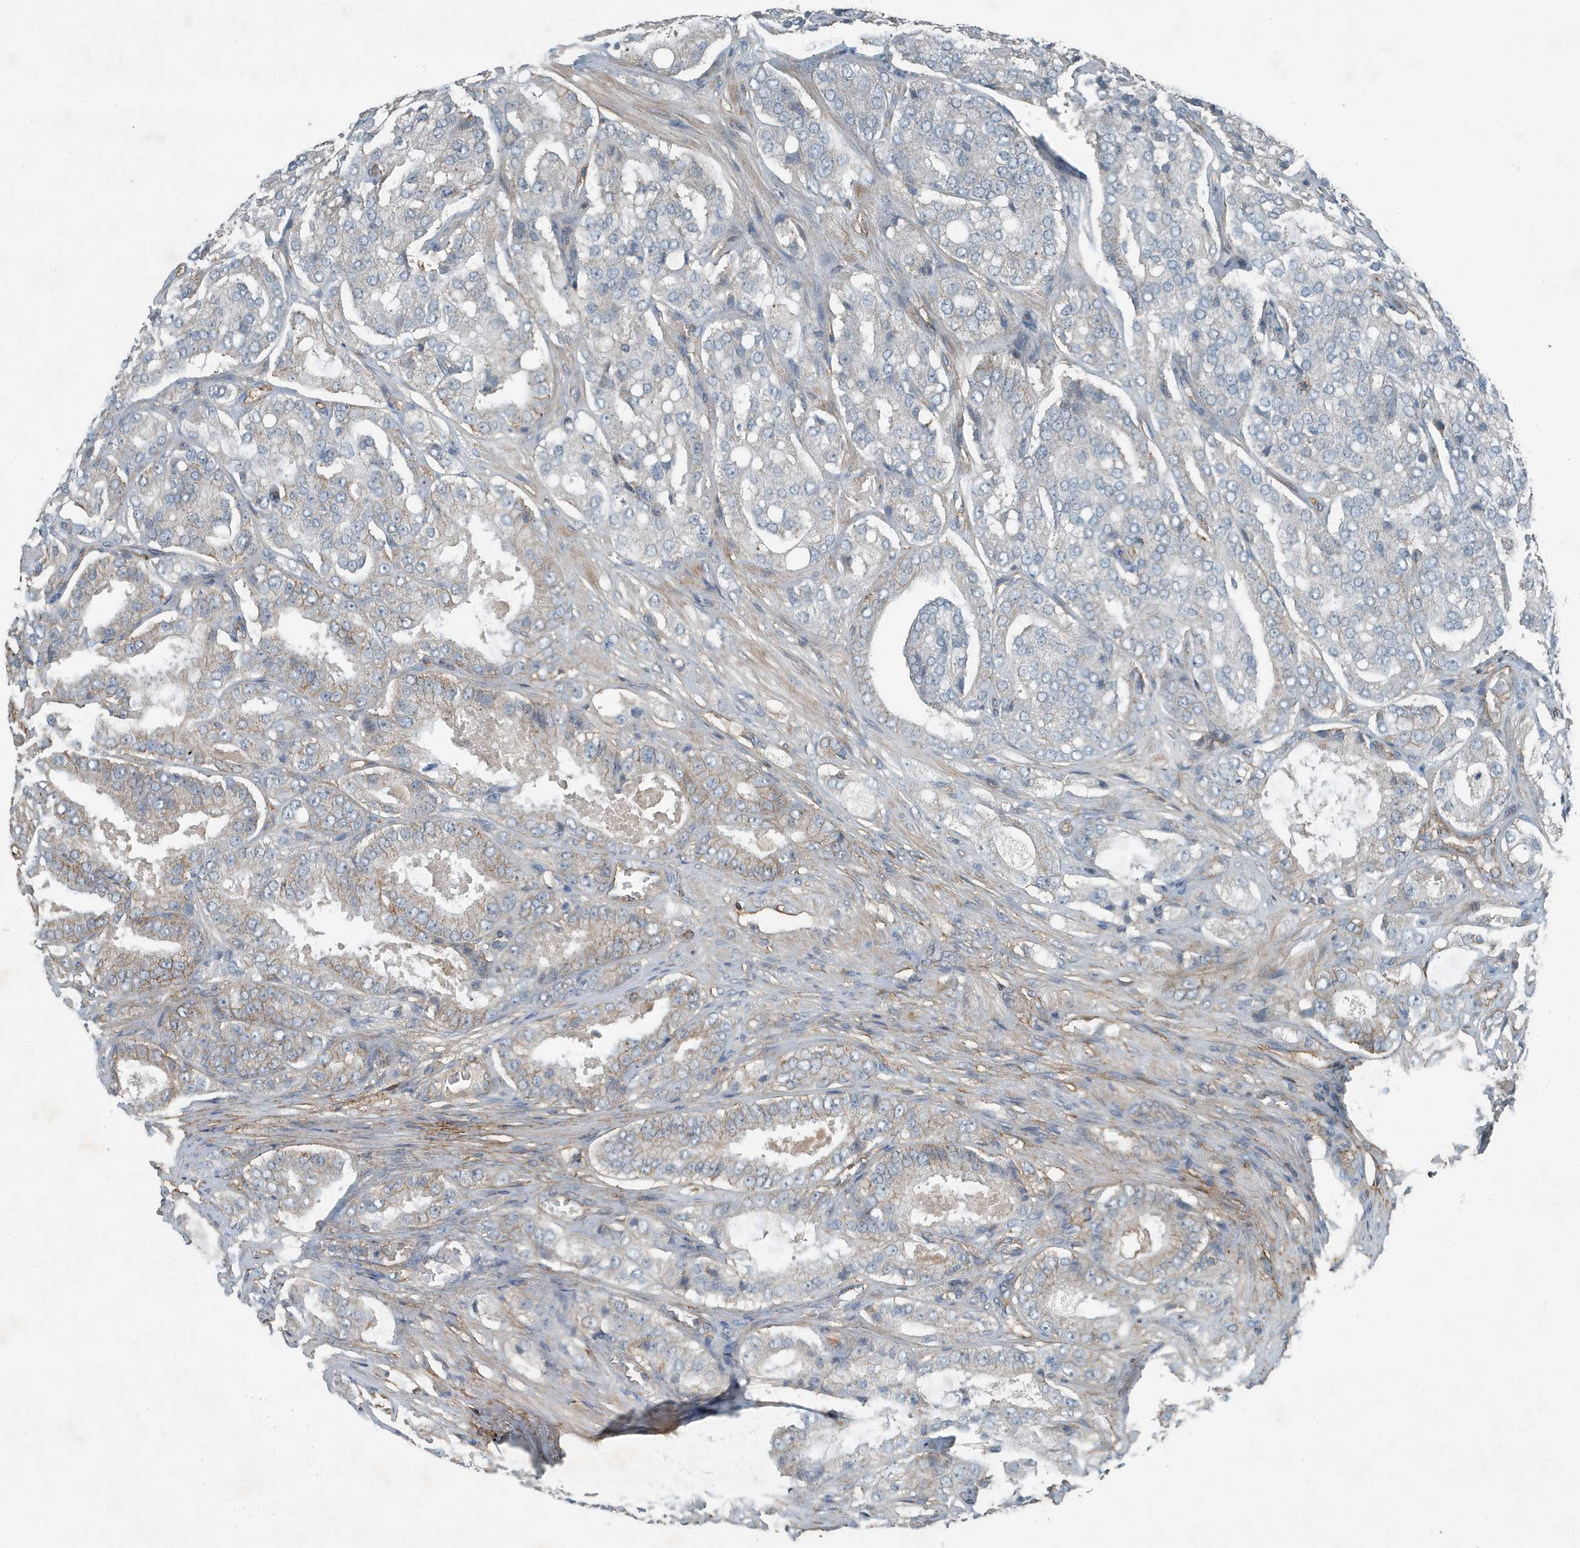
{"staining": {"intensity": "moderate", "quantity": "<25%", "location": "cytoplasmic/membranous"}, "tissue": "prostate cancer", "cell_type": "Tumor cells", "image_type": "cancer", "snomed": [{"axis": "morphology", "description": "Adenocarcinoma, High grade"}, {"axis": "topography", "description": "Prostate"}], "caption": "Human prostate cancer stained with a protein marker shows moderate staining in tumor cells.", "gene": "DAPP1", "patient": {"sex": "male", "age": 65}}